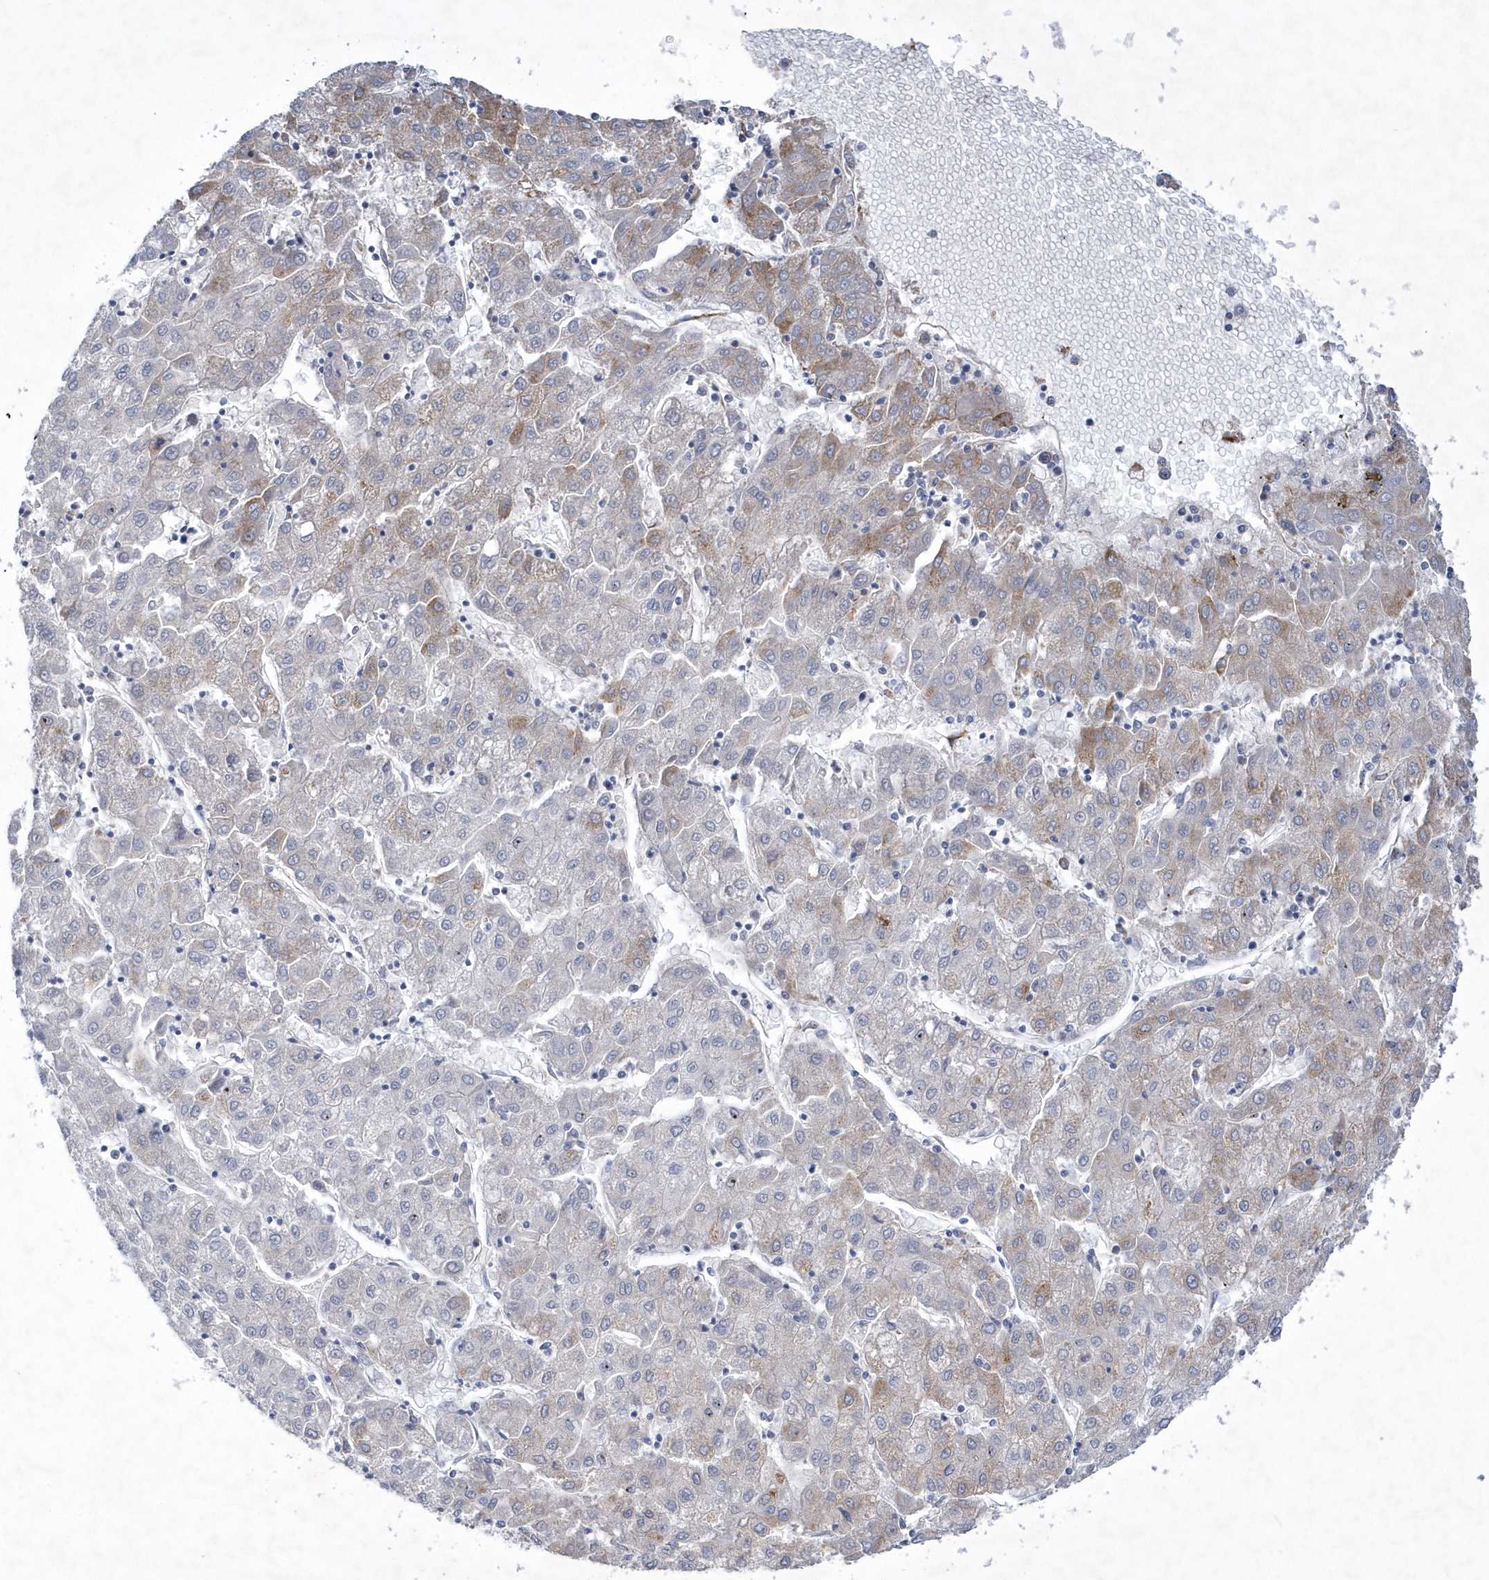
{"staining": {"intensity": "moderate", "quantity": "<25%", "location": "cytoplasmic/membranous"}, "tissue": "liver cancer", "cell_type": "Tumor cells", "image_type": "cancer", "snomed": [{"axis": "morphology", "description": "Carcinoma, Hepatocellular, NOS"}, {"axis": "topography", "description": "Liver"}], "caption": "Immunohistochemistry image of liver cancer stained for a protein (brown), which reveals low levels of moderate cytoplasmic/membranous positivity in approximately <25% of tumor cells.", "gene": "MED31", "patient": {"sex": "male", "age": 72}}